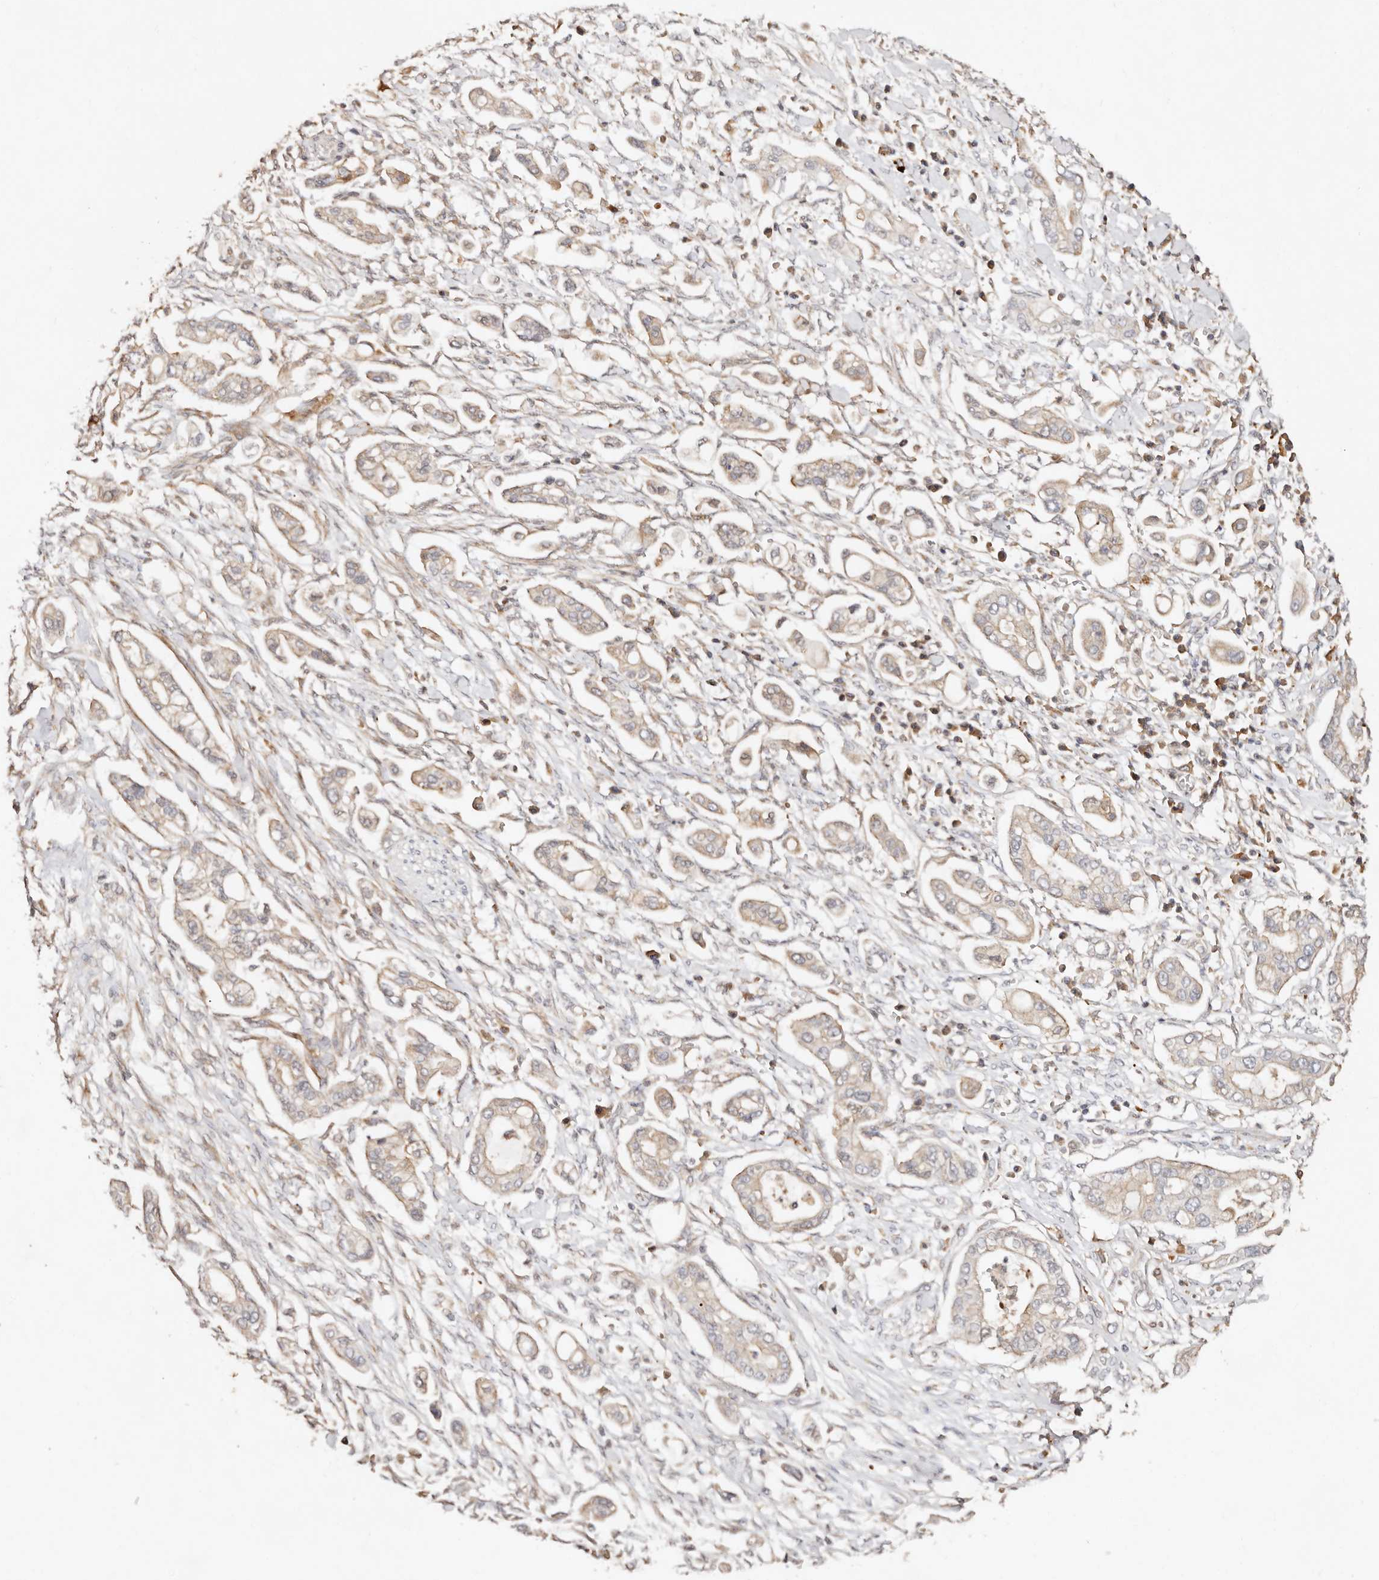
{"staining": {"intensity": "weak", "quantity": "<25%", "location": "cytoplasmic/membranous"}, "tissue": "pancreatic cancer", "cell_type": "Tumor cells", "image_type": "cancer", "snomed": [{"axis": "morphology", "description": "Adenocarcinoma, NOS"}, {"axis": "topography", "description": "Pancreas"}], "caption": "IHC of pancreatic cancer (adenocarcinoma) exhibits no staining in tumor cells. (Immunohistochemistry (ihc), brightfield microscopy, high magnification).", "gene": "DENND11", "patient": {"sex": "male", "age": 68}}